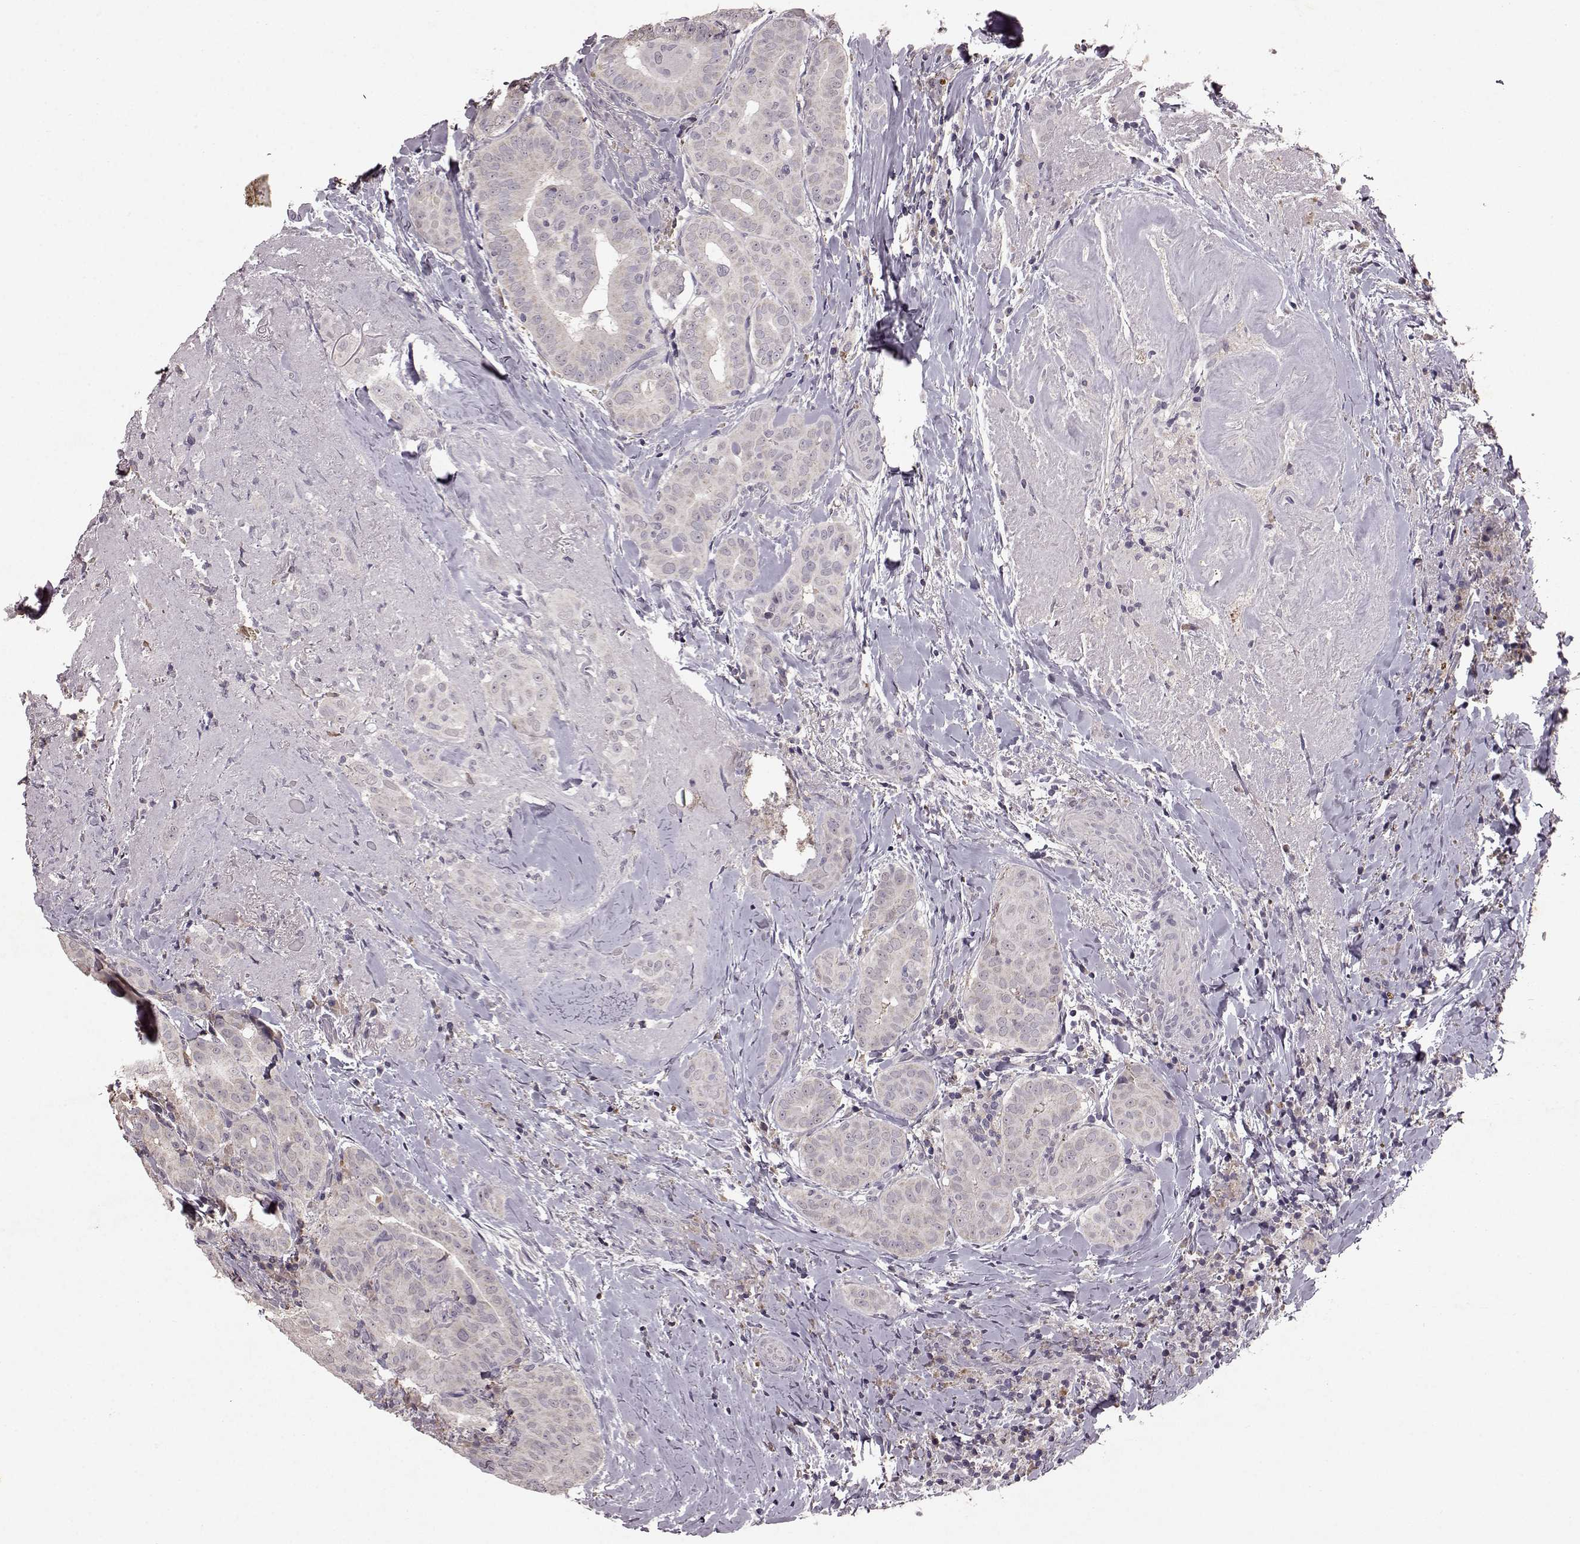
{"staining": {"intensity": "negative", "quantity": "none", "location": "none"}, "tissue": "thyroid cancer", "cell_type": "Tumor cells", "image_type": "cancer", "snomed": [{"axis": "morphology", "description": "Papillary adenocarcinoma, NOS"}, {"axis": "morphology", "description": "Papillary adenoma metastatic"}, {"axis": "topography", "description": "Thyroid gland"}], "caption": "A high-resolution histopathology image shows IHC staining of papillary adenocarcinoma (thyroid), which reveals no significant staining in tumor cells.", "gene": "FRRS1L", "patient": {"sex": "female", "age": 50}}